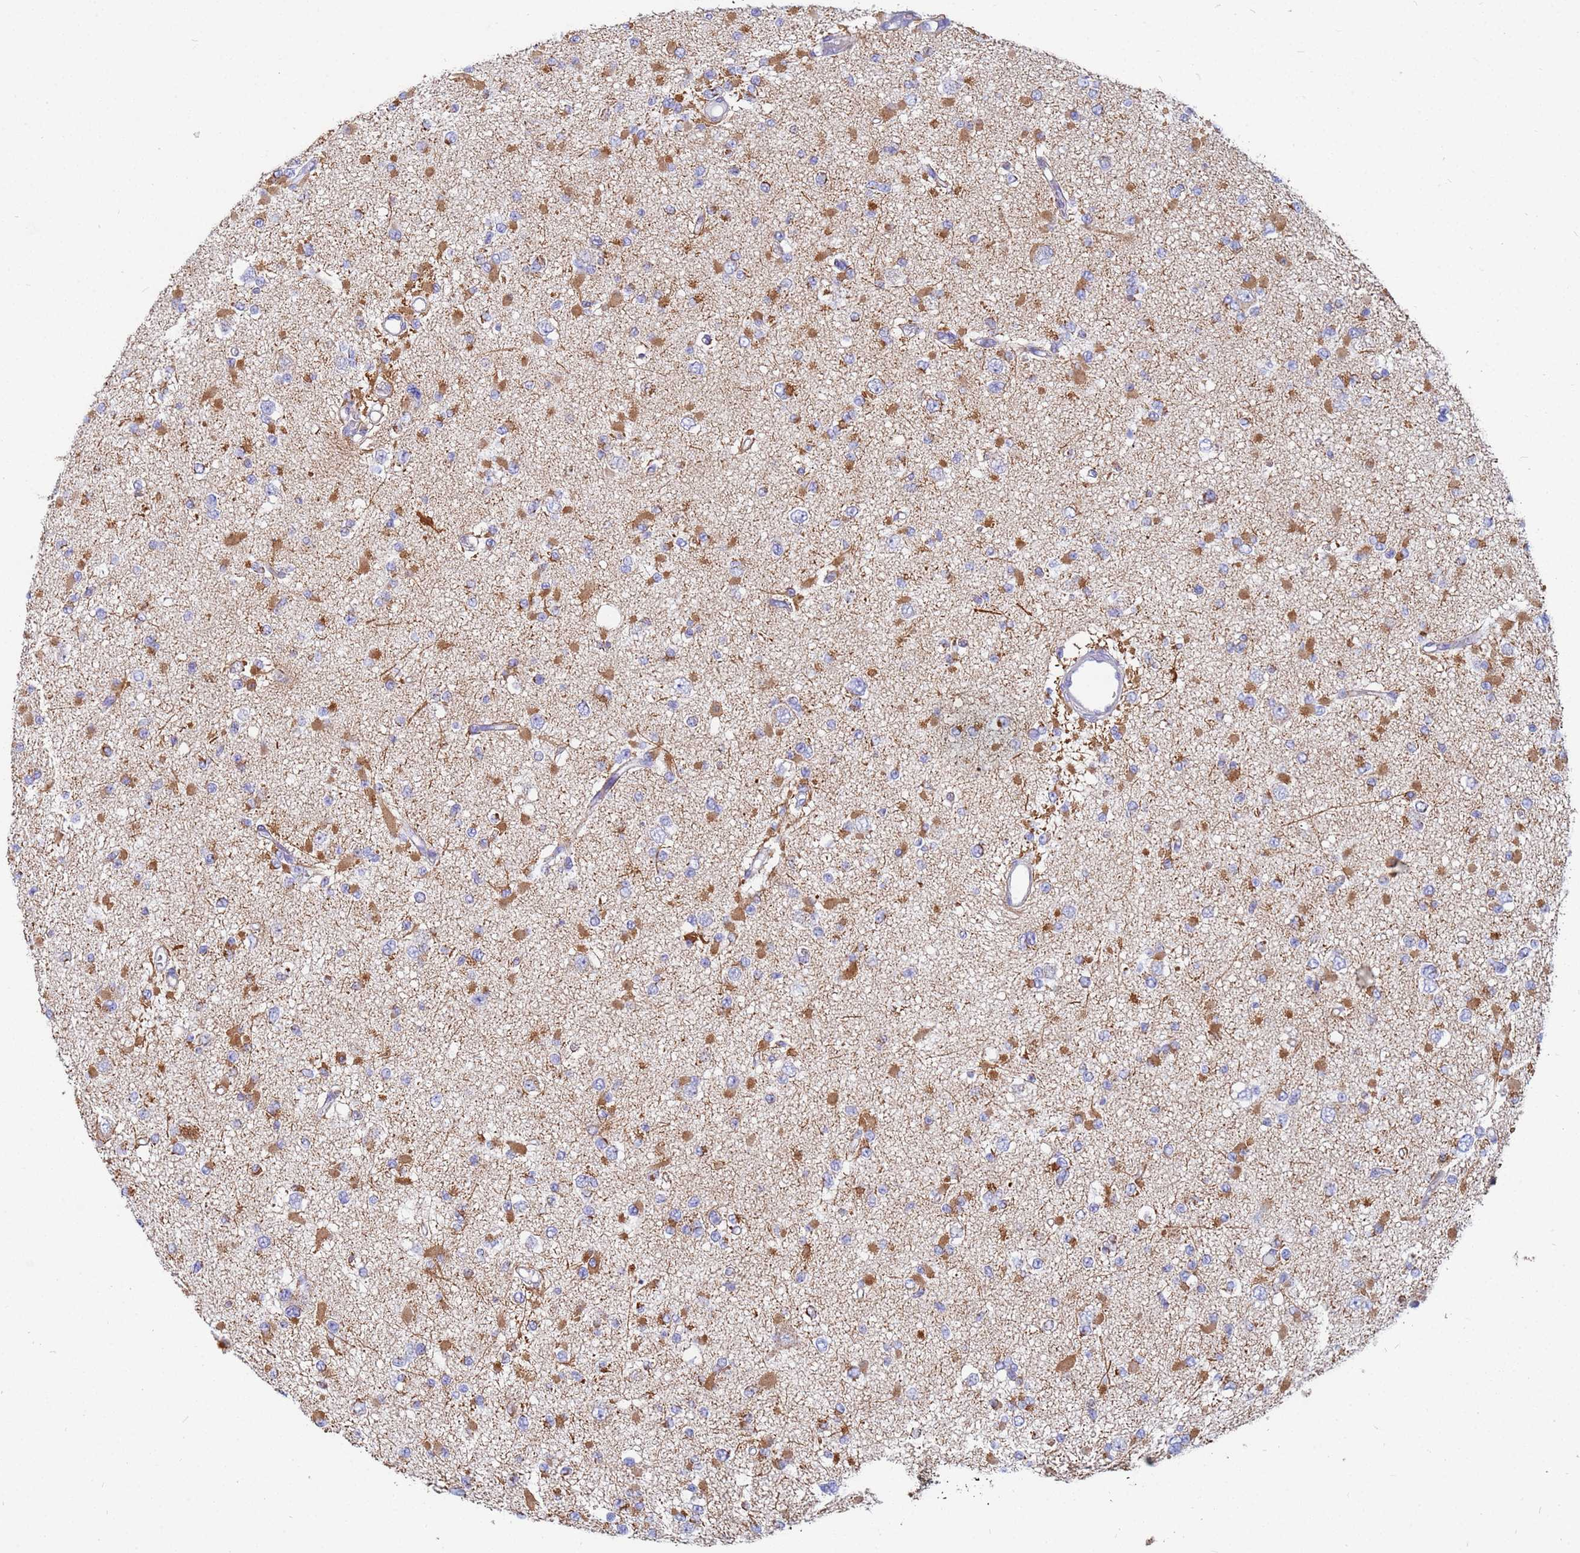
{"staining": {"intensity": "moderate", "quantity": "25%-75%", "location": "cytoplasmic/membranous"}, "tissue": "glioma", "cell_type": "Tumor cells", "image_type": "cancer", "snomed": [{"axis": "morphology", "description": "Glioma, malignant, Low grade"}, {"axis": "topography", "description": "Brain"}], "caption": "Immunohistochemistry of malignant glioma (low-grade) demonstrates medium levels of moderate cytoplasmic/membranous expression in about 25%-75% of tumor cells.", "gene": "UQCRH", "patient": {"sex": "female", "age": 22}}